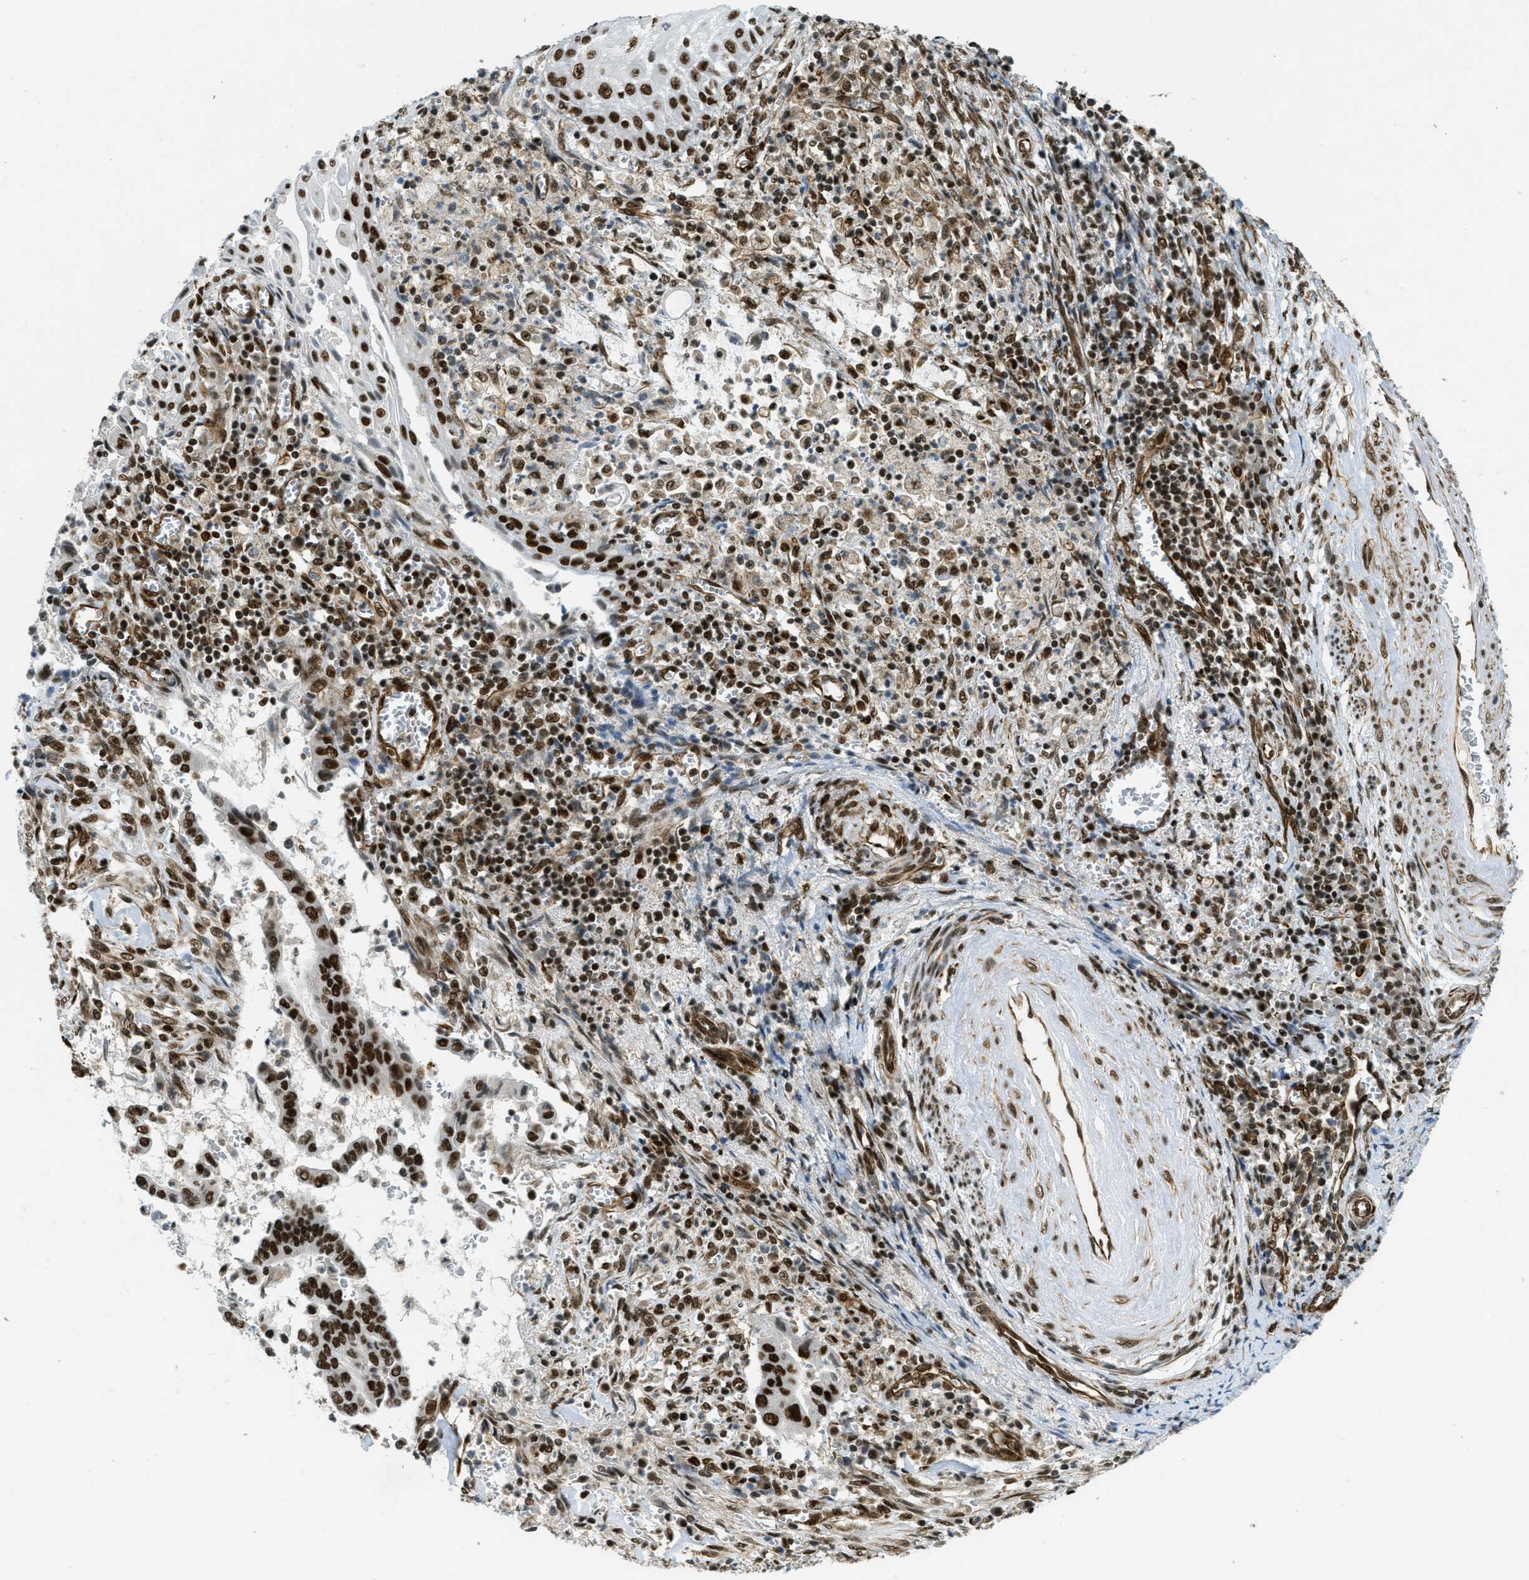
{"staining": {"intensity": "strong", "quantity": ">75%", "location": "nuclear"}, "tissue": "cervical cancer", "cell_type": "Tumor cells", "image_type": "cancer", "snomed": [{"axis": "morphology", "description": "Adenocarcinoma, NOS"}, {"axis": "topography", "description": "Cervix"}], "caption": "Protein expression analysis of cervical adenocarcinoma shows strong nuclear positivity in about >75% of tumor cells. (Brightfield microscopy of DAB IHC at high magnification).", "gene": "ZFR", "patient": {"sex": "female", "age": 44}}